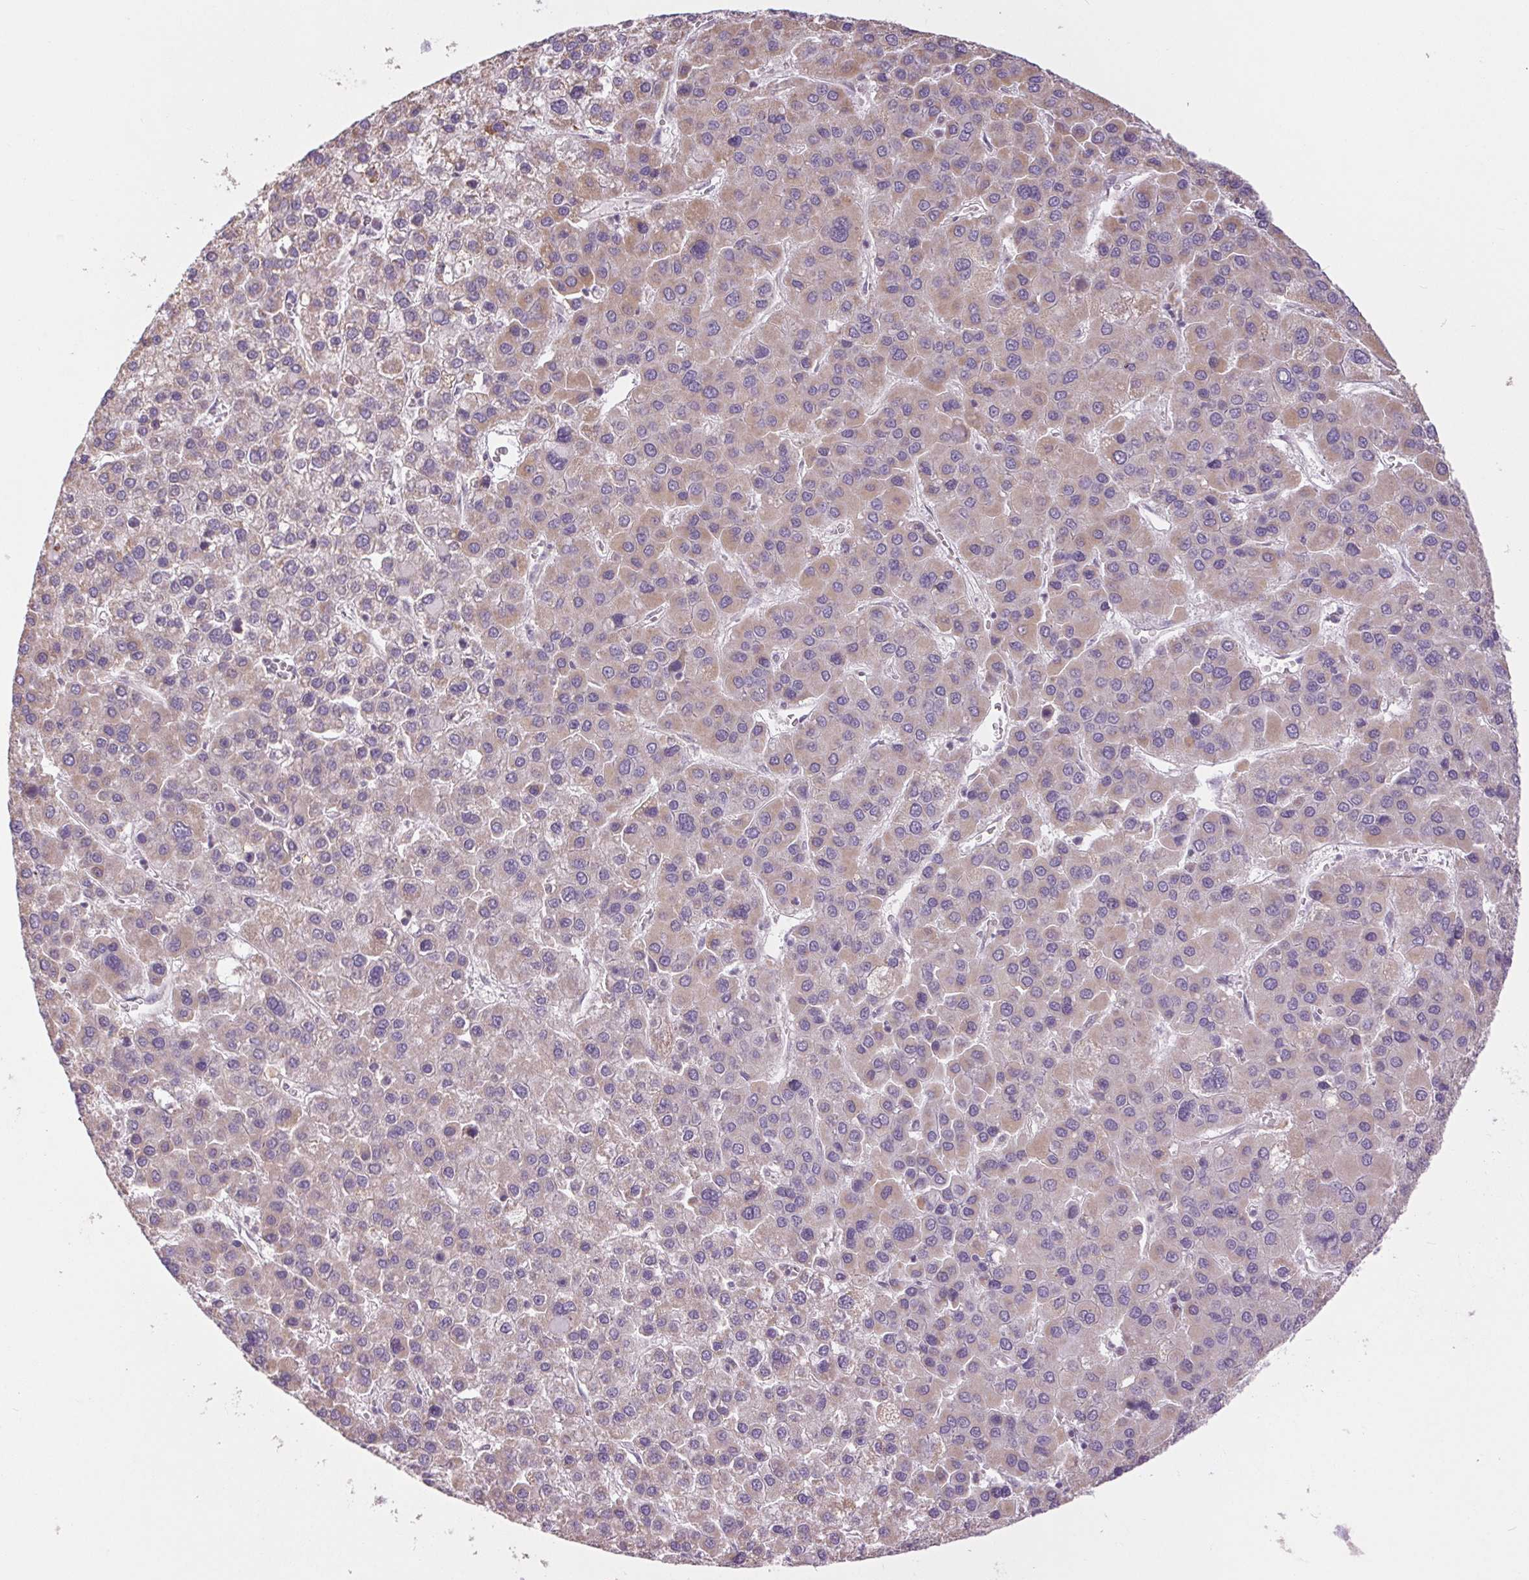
{"staining": {"intensity": "negative", "quantity": "none", "location": "none"}, "tissue": "liver cancer", "cell_type": "Tumor cells", "image_type": "cancer", "snomed": [{"axis": "morphology", "description": "Carcinoma, Hepatocellular, NOS"}, {"axis": "topography", "description": "Liver"}], "caption": "A histopathology image of human liver cancer is negative for staining in tumor cells.", "gene": "MAP3K5", "patient": {"sex": "female", "age": 41}}